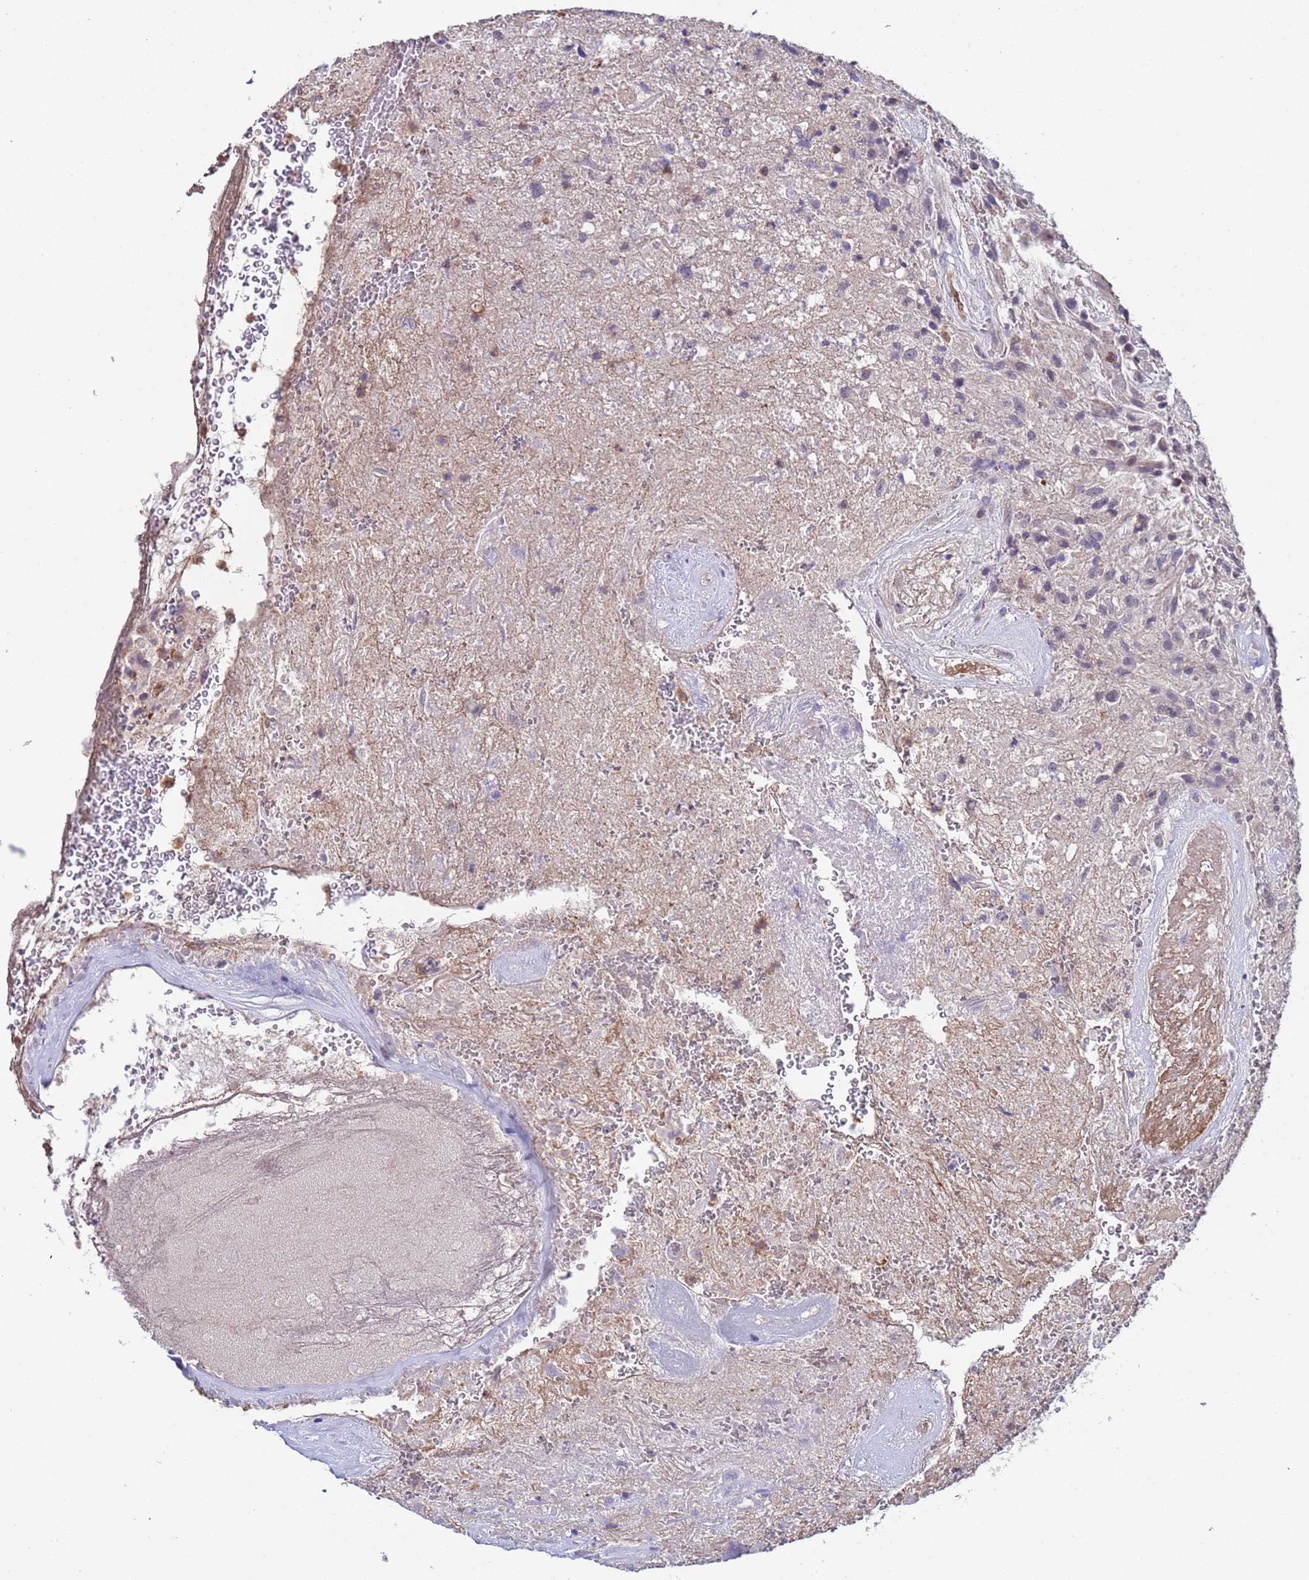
{"staining": {"intensity": "negative", "quantity": "none", "location": "none"}, "tissue": "glioma", "cell_type": "Tumor cells", "image_type": "cancer", "snomed": [{"axis": "morphology", "description": "Glioma, malignant, High grade"}, {"axis": "topography", "description": "Brain"}], "caption": "This is an immunohistochemistry micrograph of human glioma. There is no positivity in tumor cells.", "gene": "ZNF248", "patient": {"sex": "male", "age": 56}}